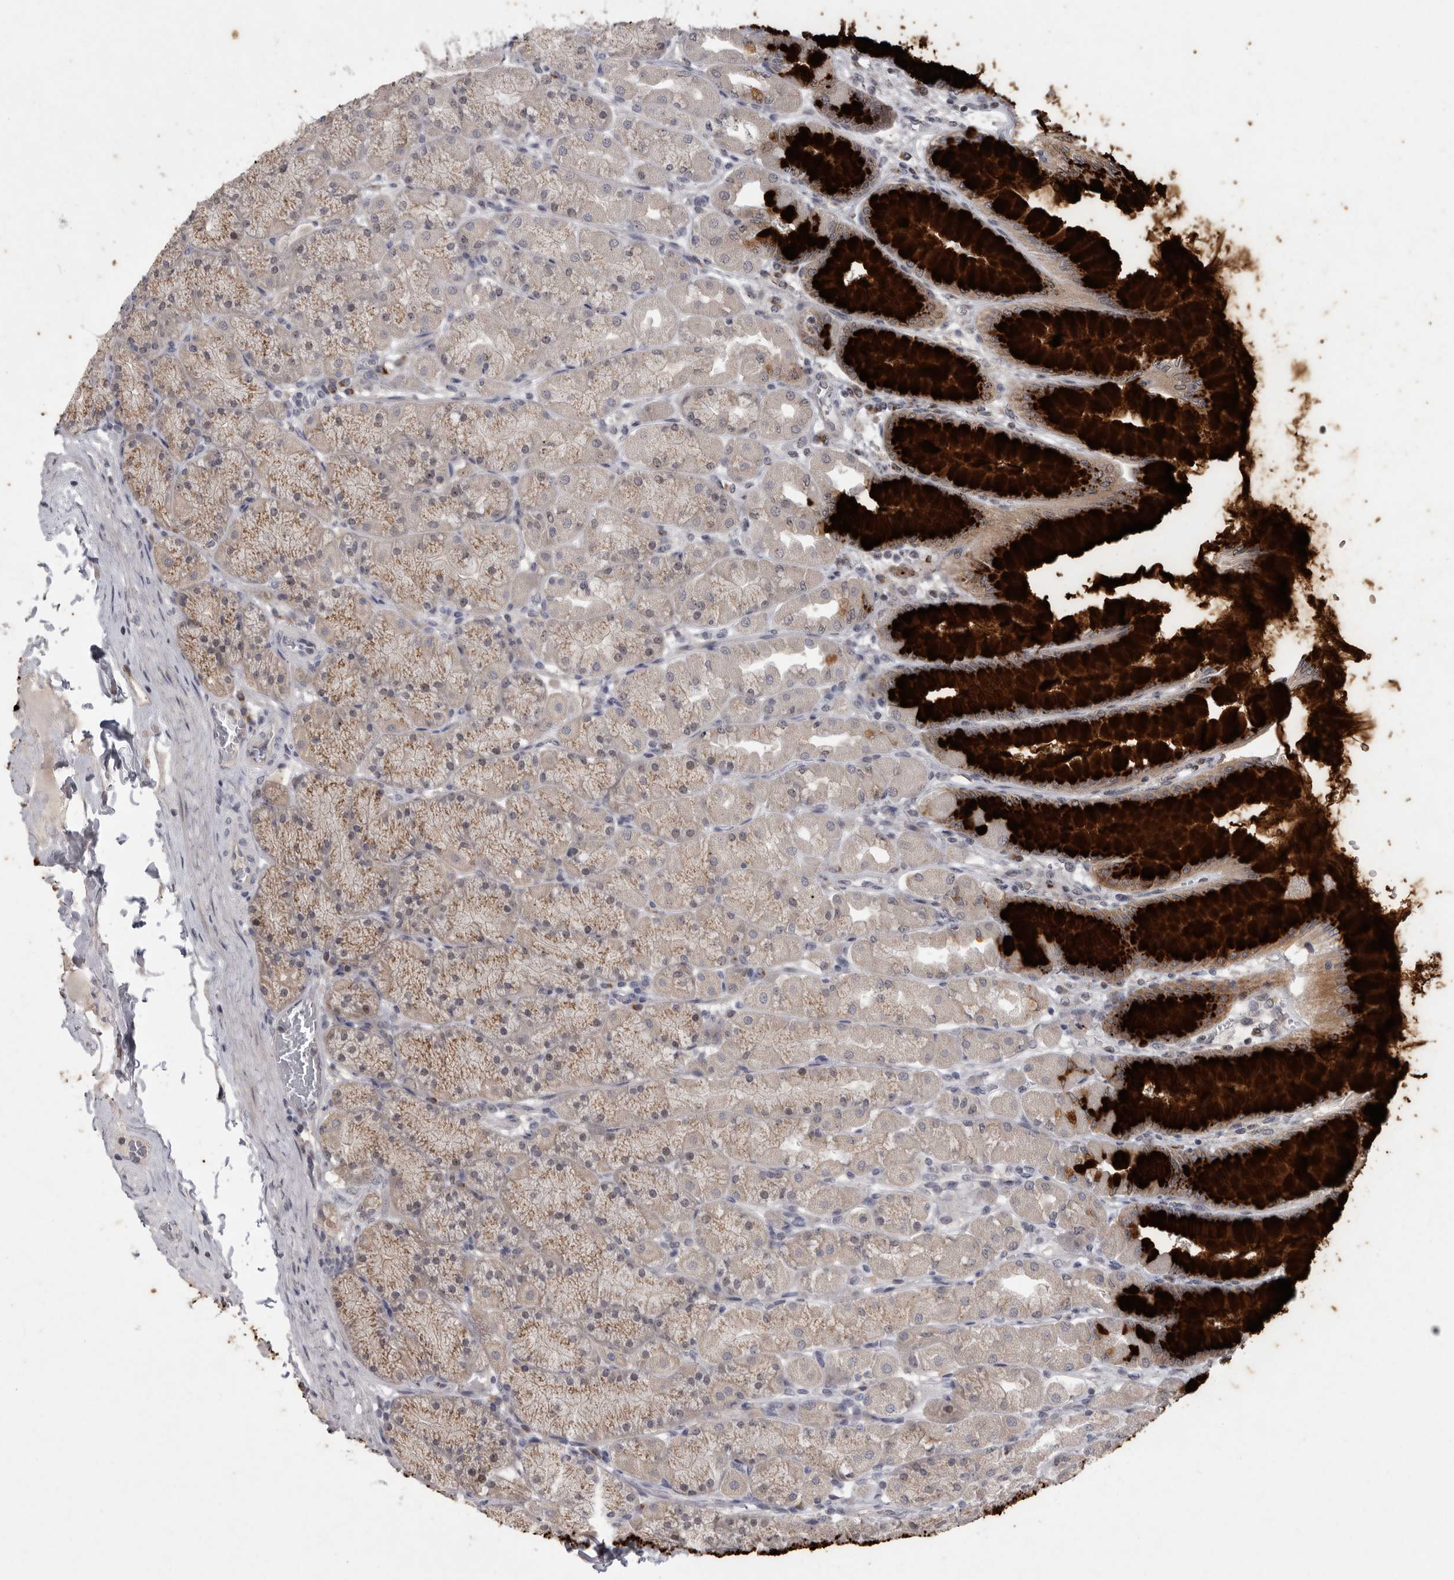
{"staining": {"intensity": "strong", "quantity": "25%-75%", "location": "cytoplasmic/membranous"}, "tissue": "stomach", "cell_type": "Glandular cells", "image_type": "normal", "snomed": [{"axis": "morphology", "description": "Normal tissue, NOS"}, {"axis": "topography", "description": "Stomach, upper"}], "caption": "IHC staining of unremarkable stomach, which shows high levels of strong cytoplasmic/membranous staining in approximately 25%-75% of glandular cells indicating strong cytoplasmic/membranous protein staining. The staining was performed using DAB (brown) for protein detection and nuclei were counterstained in hematoxylin (blue).", "gene": "MAN2A1", "patient": {"sex": "female", "age": 56}}